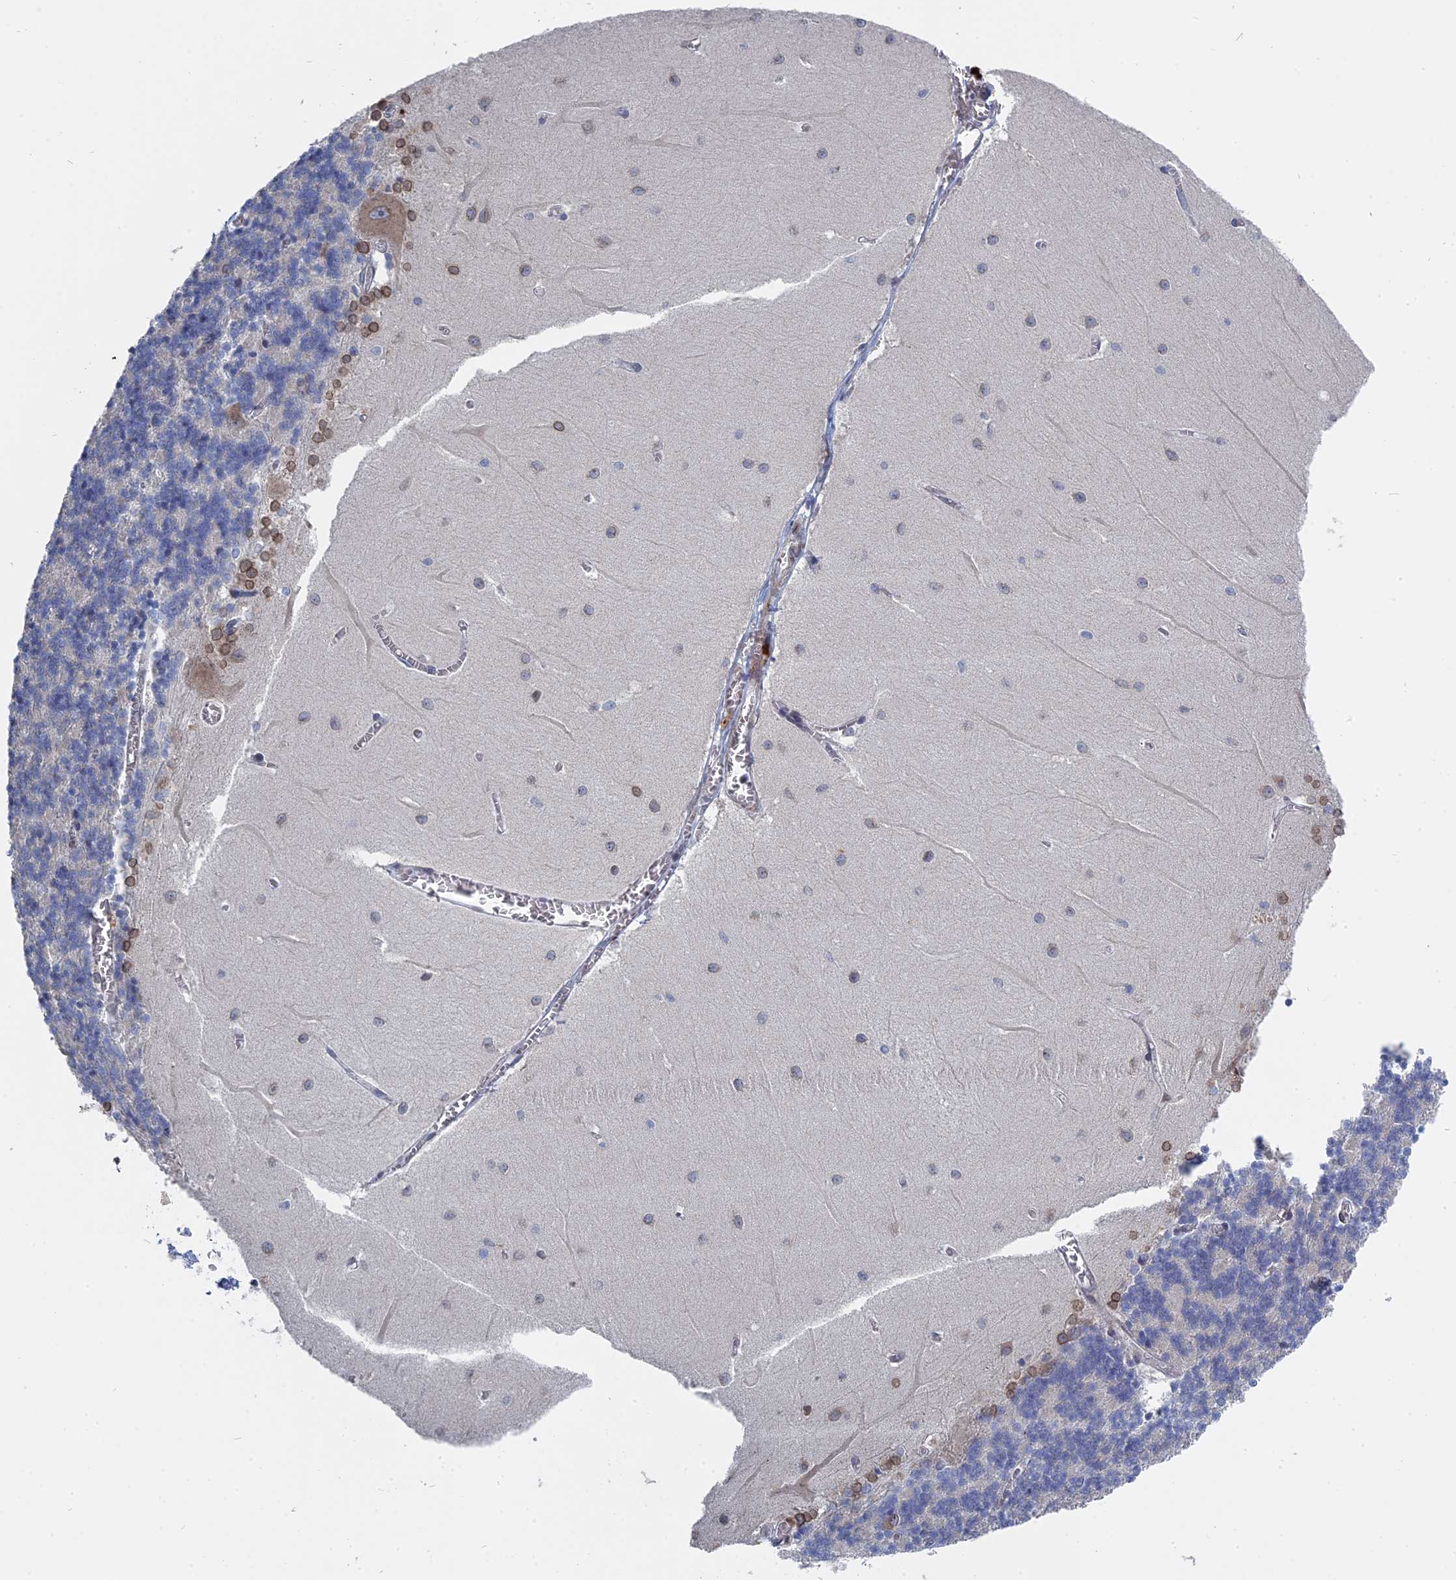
{"staining": {"intensity": "negative", "quantity": "none", "location": "none"}, "tissue": "cerebellum", "cell_type": "Cells in granular layer", "image_type": "normal", "snomed": [{"axis": "morphology", "description": "Normal tissue, NOS"}, {"axis": "topography", "description": "Cerebellum"}], "caption": "Immunohistochemistry image of benign human cerebellum stained for a protein (brown), which displays no expression in cells in granular layer.", "gene": "MTRF1", "patient": {"sex": "male", "age": 37}}